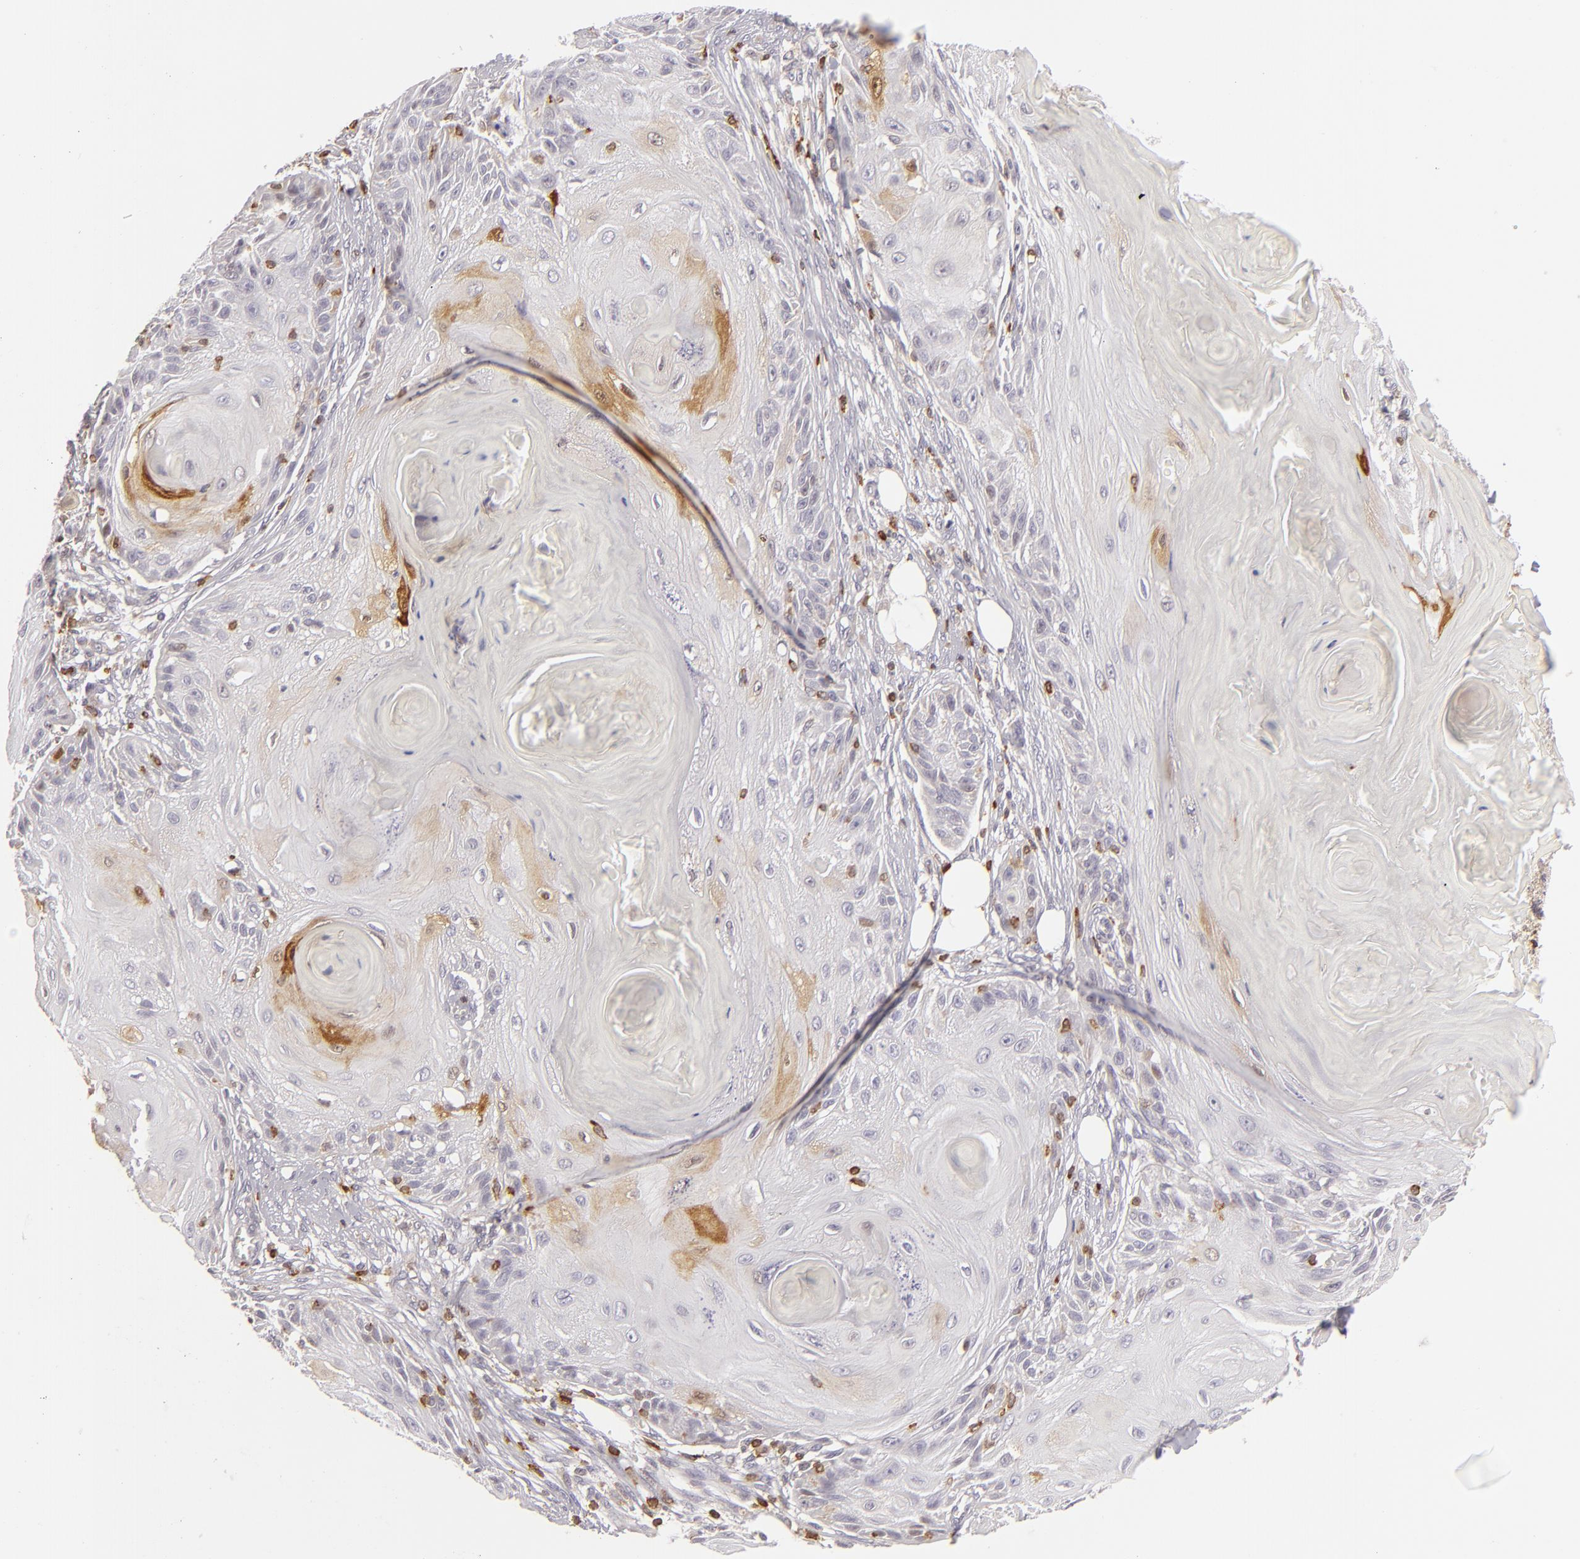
{"staining": {"intensity": "moderate", "quantity": "<25%", "location": "cytoplasmic/membranous"}, "tissue": "skin cancer", "cell_type": "Tumor cells", "image_type": "cancer", "snomed": [{"axis": "morphology", "description": "Squamous cell carcinoma, NOS"}, {"axis": "topography", "description": "Skin"}], "caption": "Moderate cytoplasmic/membranous expression is seen in about <25% of tumor cells in skin squamous cell carcinoma.", "gene": "APOBEC3G", "patient": {"sex": "female", "age": 88}}